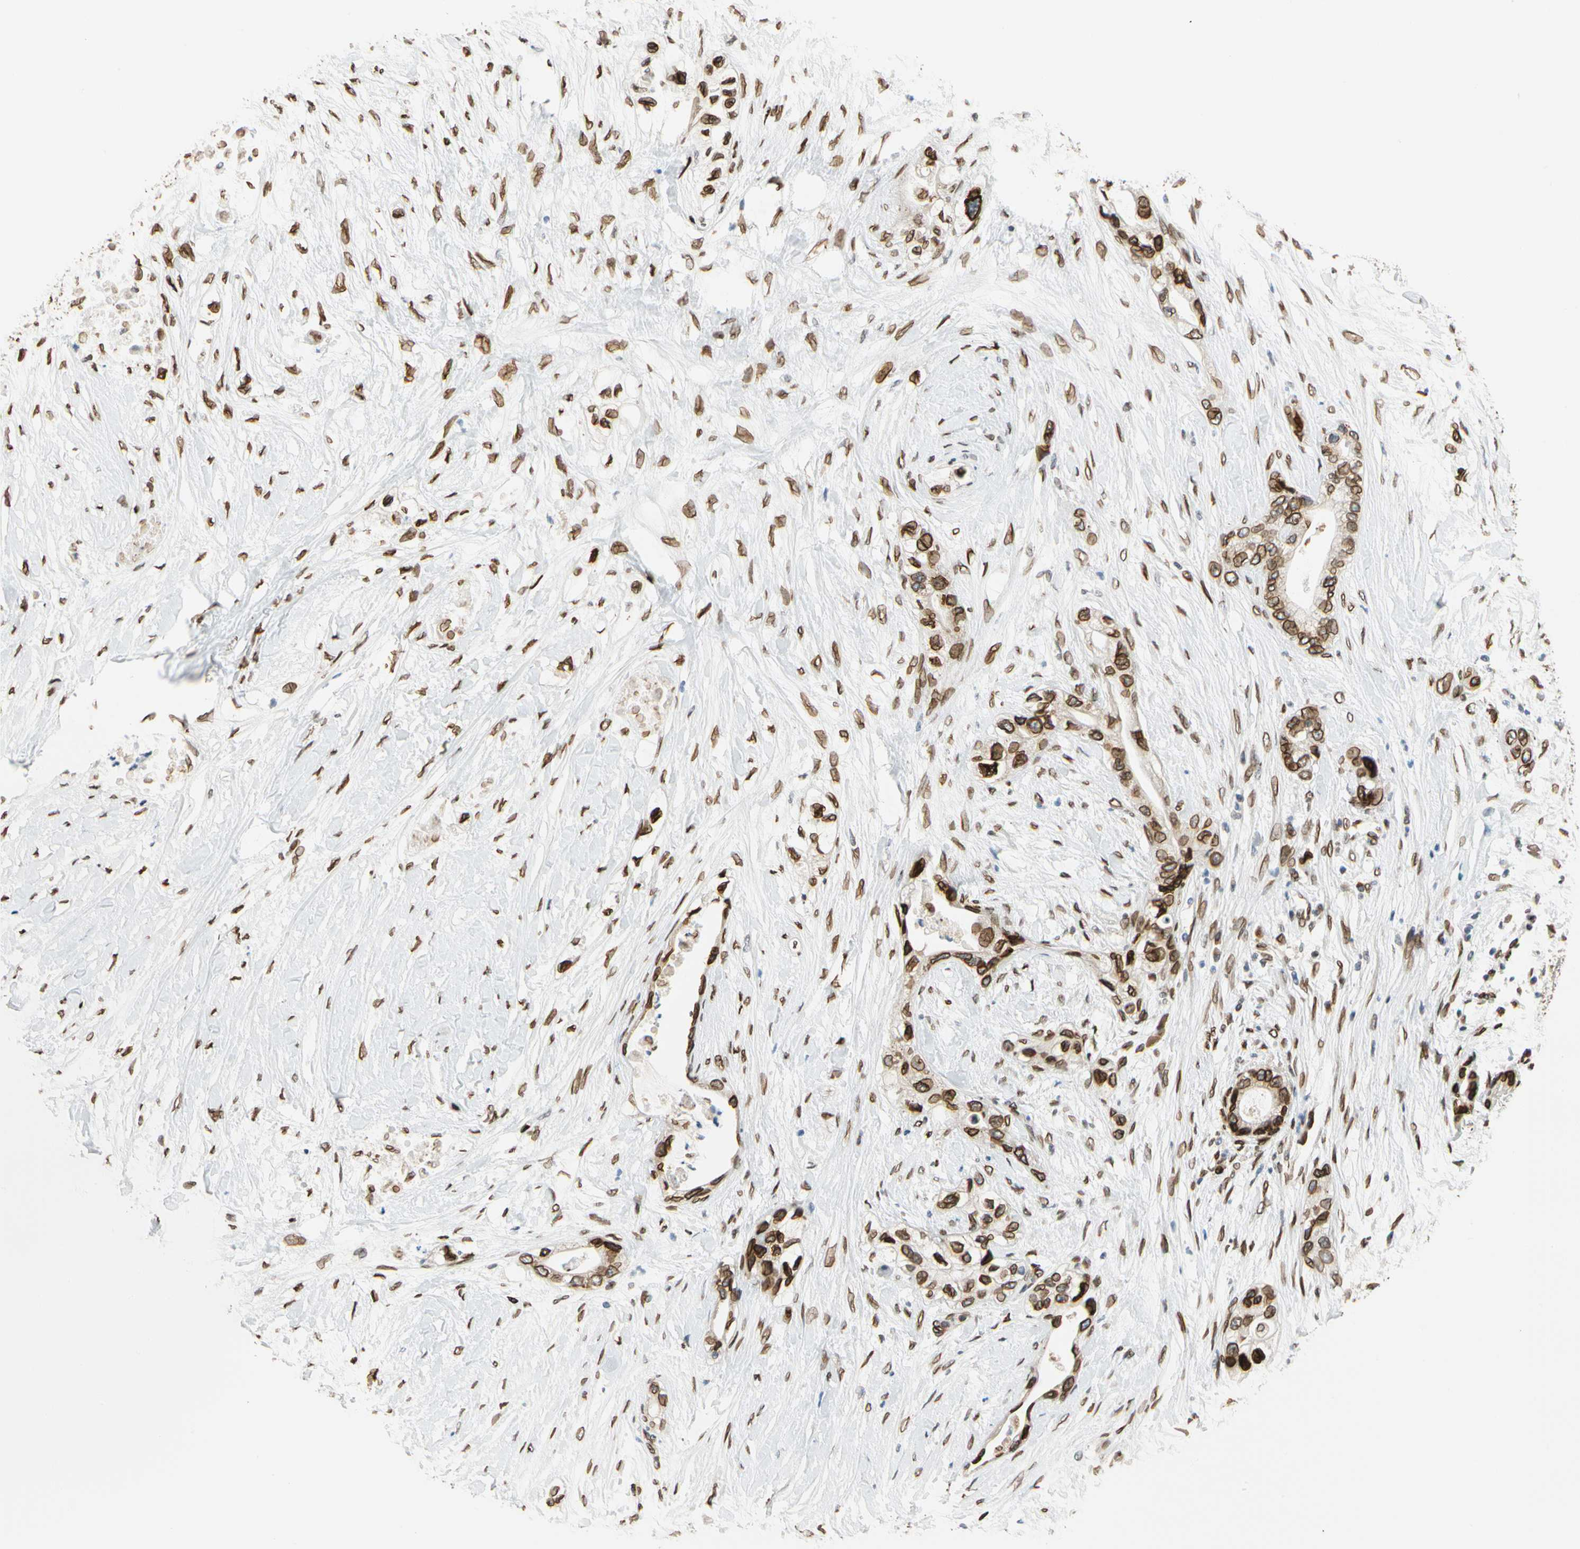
{"staining": {"intensity": "strong", "quantity": ">75%", "location": "cytoplasmic/membranous,nuclear"}, "tissue": "pancreatic cancer", "cell_type": "Tumor cells", "image_type": "cancer", "snomed": [{"axis": "morphology", "description": "Adenocarcinoma, NOS"}, {"axis": "topography", "description": "Pancreas"}], "caption": "IHC (DAB (3,3'-diaminobenzidine)) staining of adenocarcinoma (pancreatic) shows strong cytoplasmic/membranous and nuclear protein staining in approximately >75% of tumor cells.", "gene": "SUN1", "patient": {"sex": "female", "age": 70}}